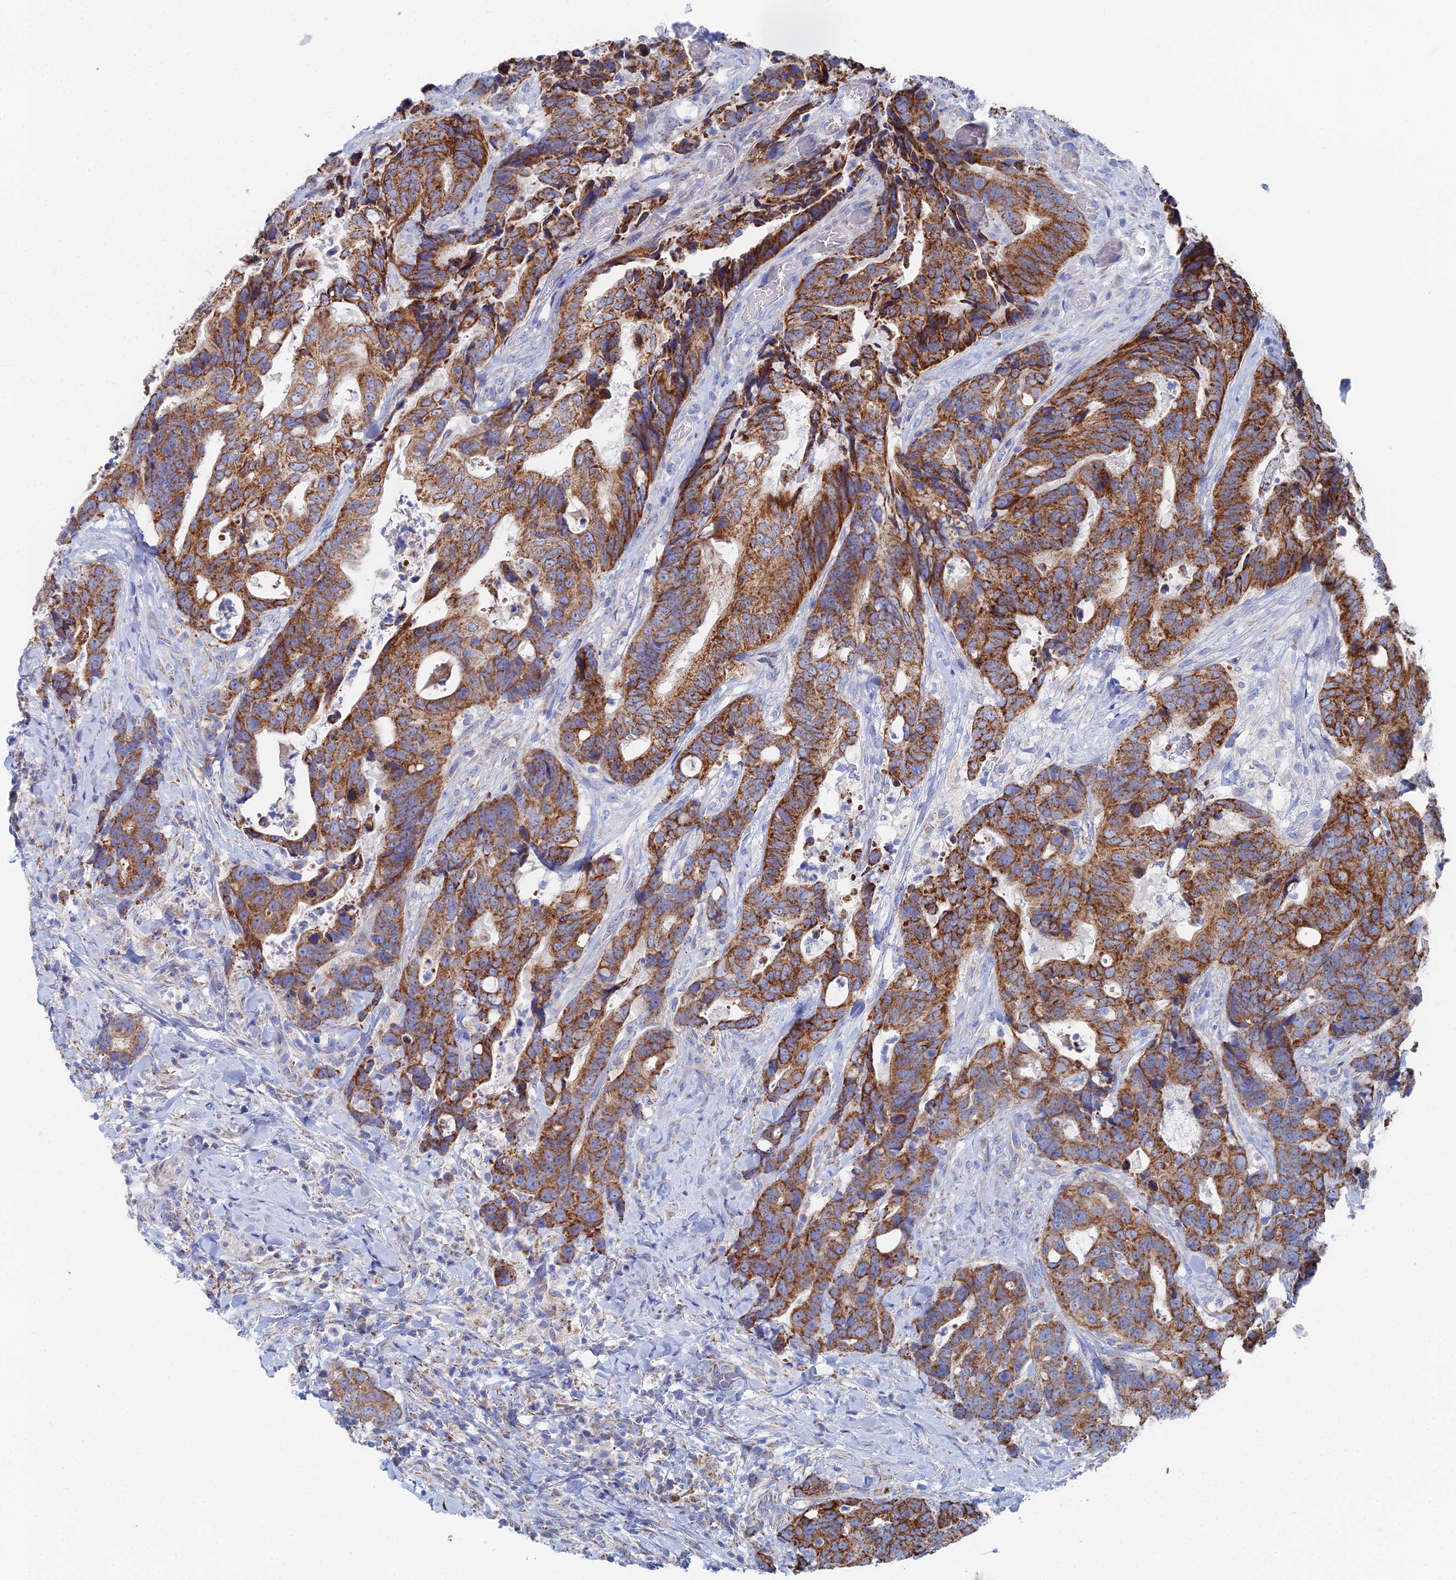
{"staining": {"intensity": "strong", "quantity": ">75%", "location": "cytoplasmic/membranous"}, "tissue": "colorectal cancer", "cell_type": "Tumor cells", "image_type": "cancer", "snomed": [{"axis": "morphology", "description": "Adenocarcinoma, NOS"}, {"axis": "topography", "description": "Colon"}], "caption": "Strong cytoplasmic/membranous protein positivity is present in about >75% of tumor cells in colorectal cancer (adenocarcinoma).", "gene": "IFT80", "patient": {"sex": "female", "age": 82}}